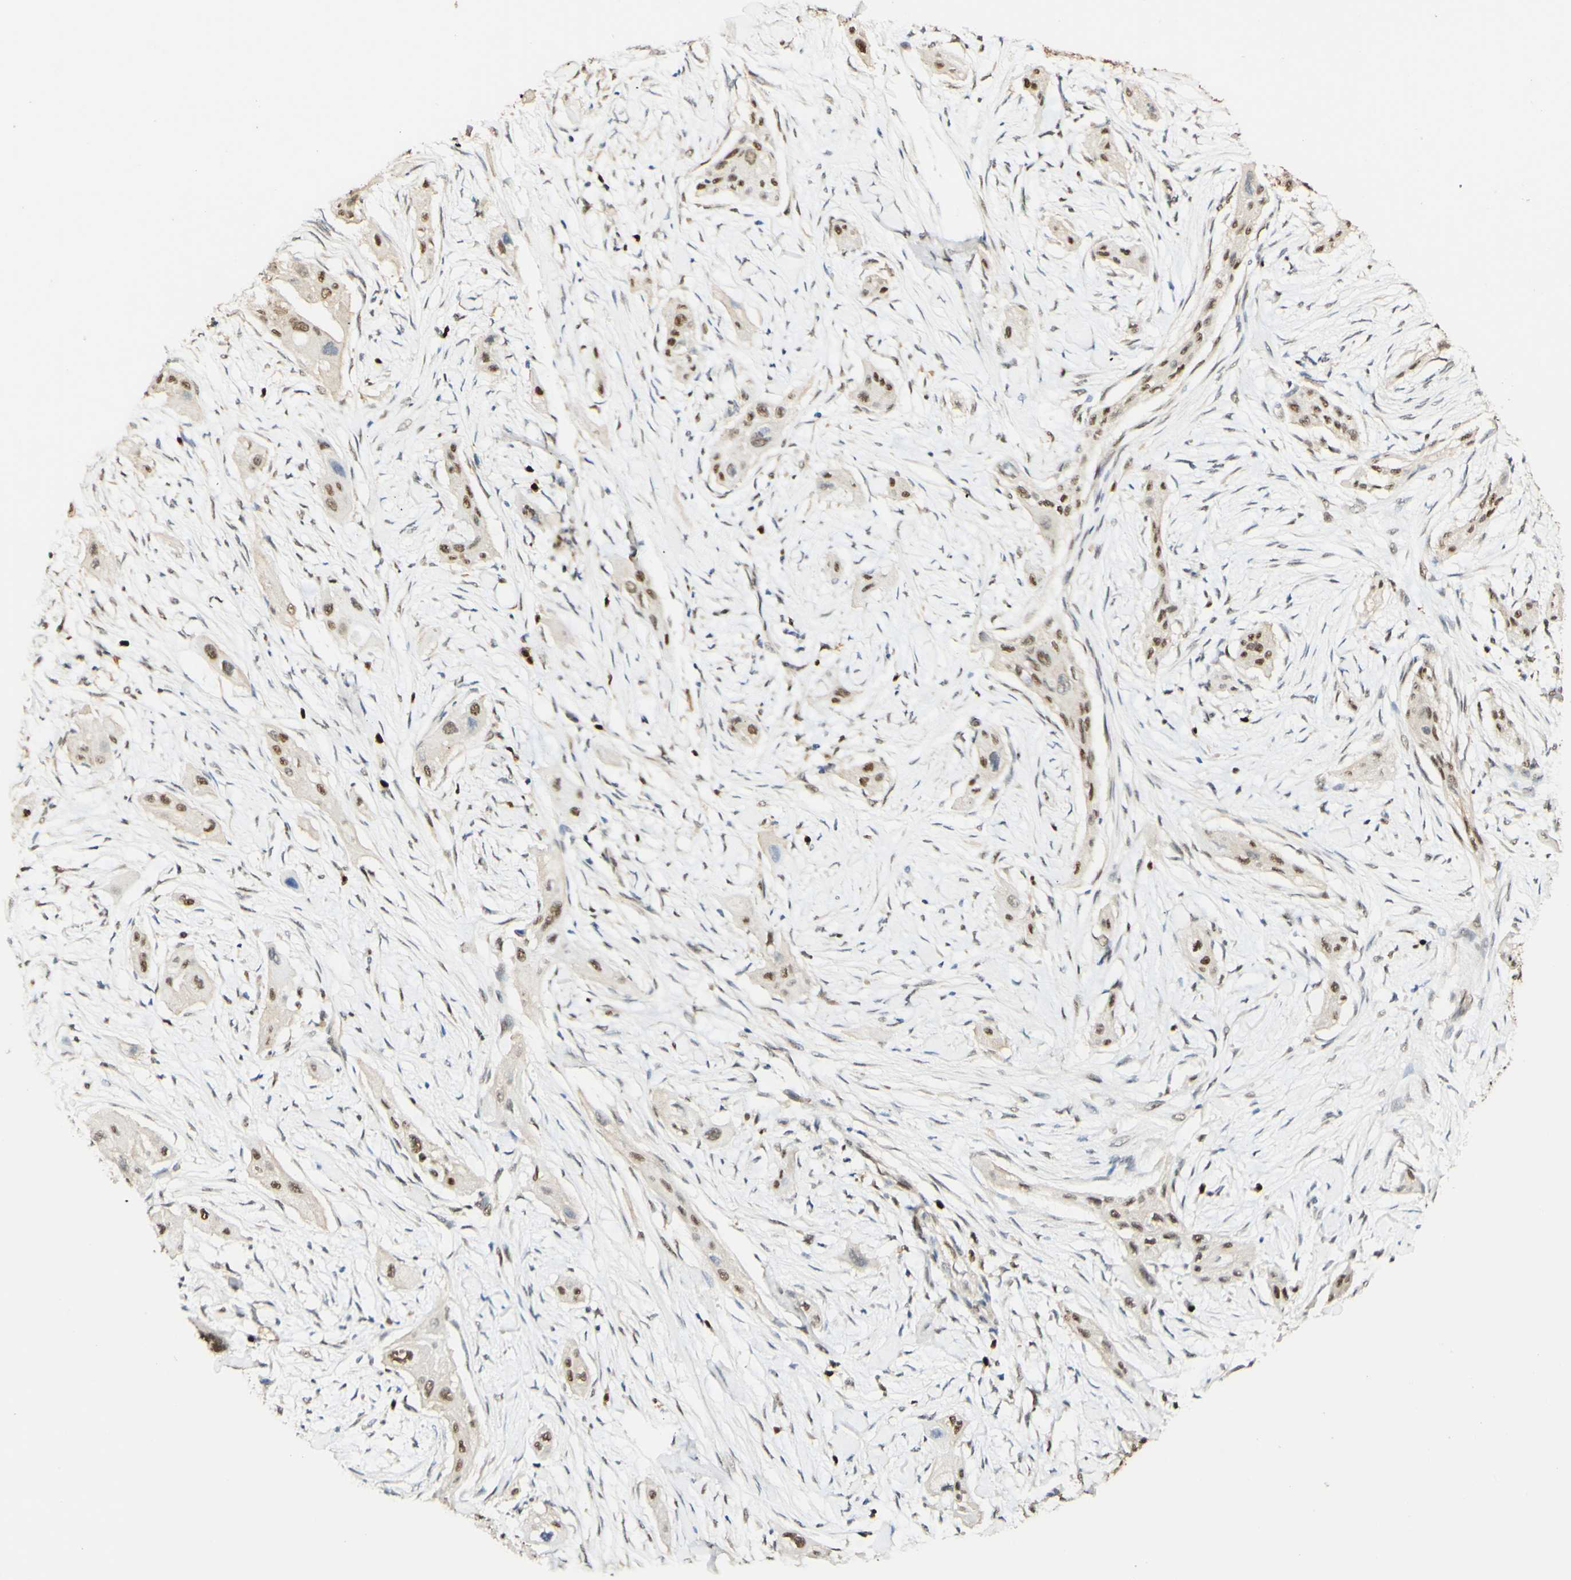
{"staining": {"intensity": "moderate", "quantity": ">75%", "location": "nuclear"}, "tissue": "lung cancer", "cell_type": "Tumor cells", "image_type": "cancer", "snomed": [{"axis": "morphology", "description": "Squamous cell carcinoma, NOS"}, {"axis": "topography", "description": "Lung"}], "caption": "Protein staining exhibits moderate nuclear positivity in about >75% of tumor cells in lung cancer. (IHC, brightfield microscopy, high magnification).", "gene": "MAP3K4", "patient": {"sex": "female", "age": 47}}